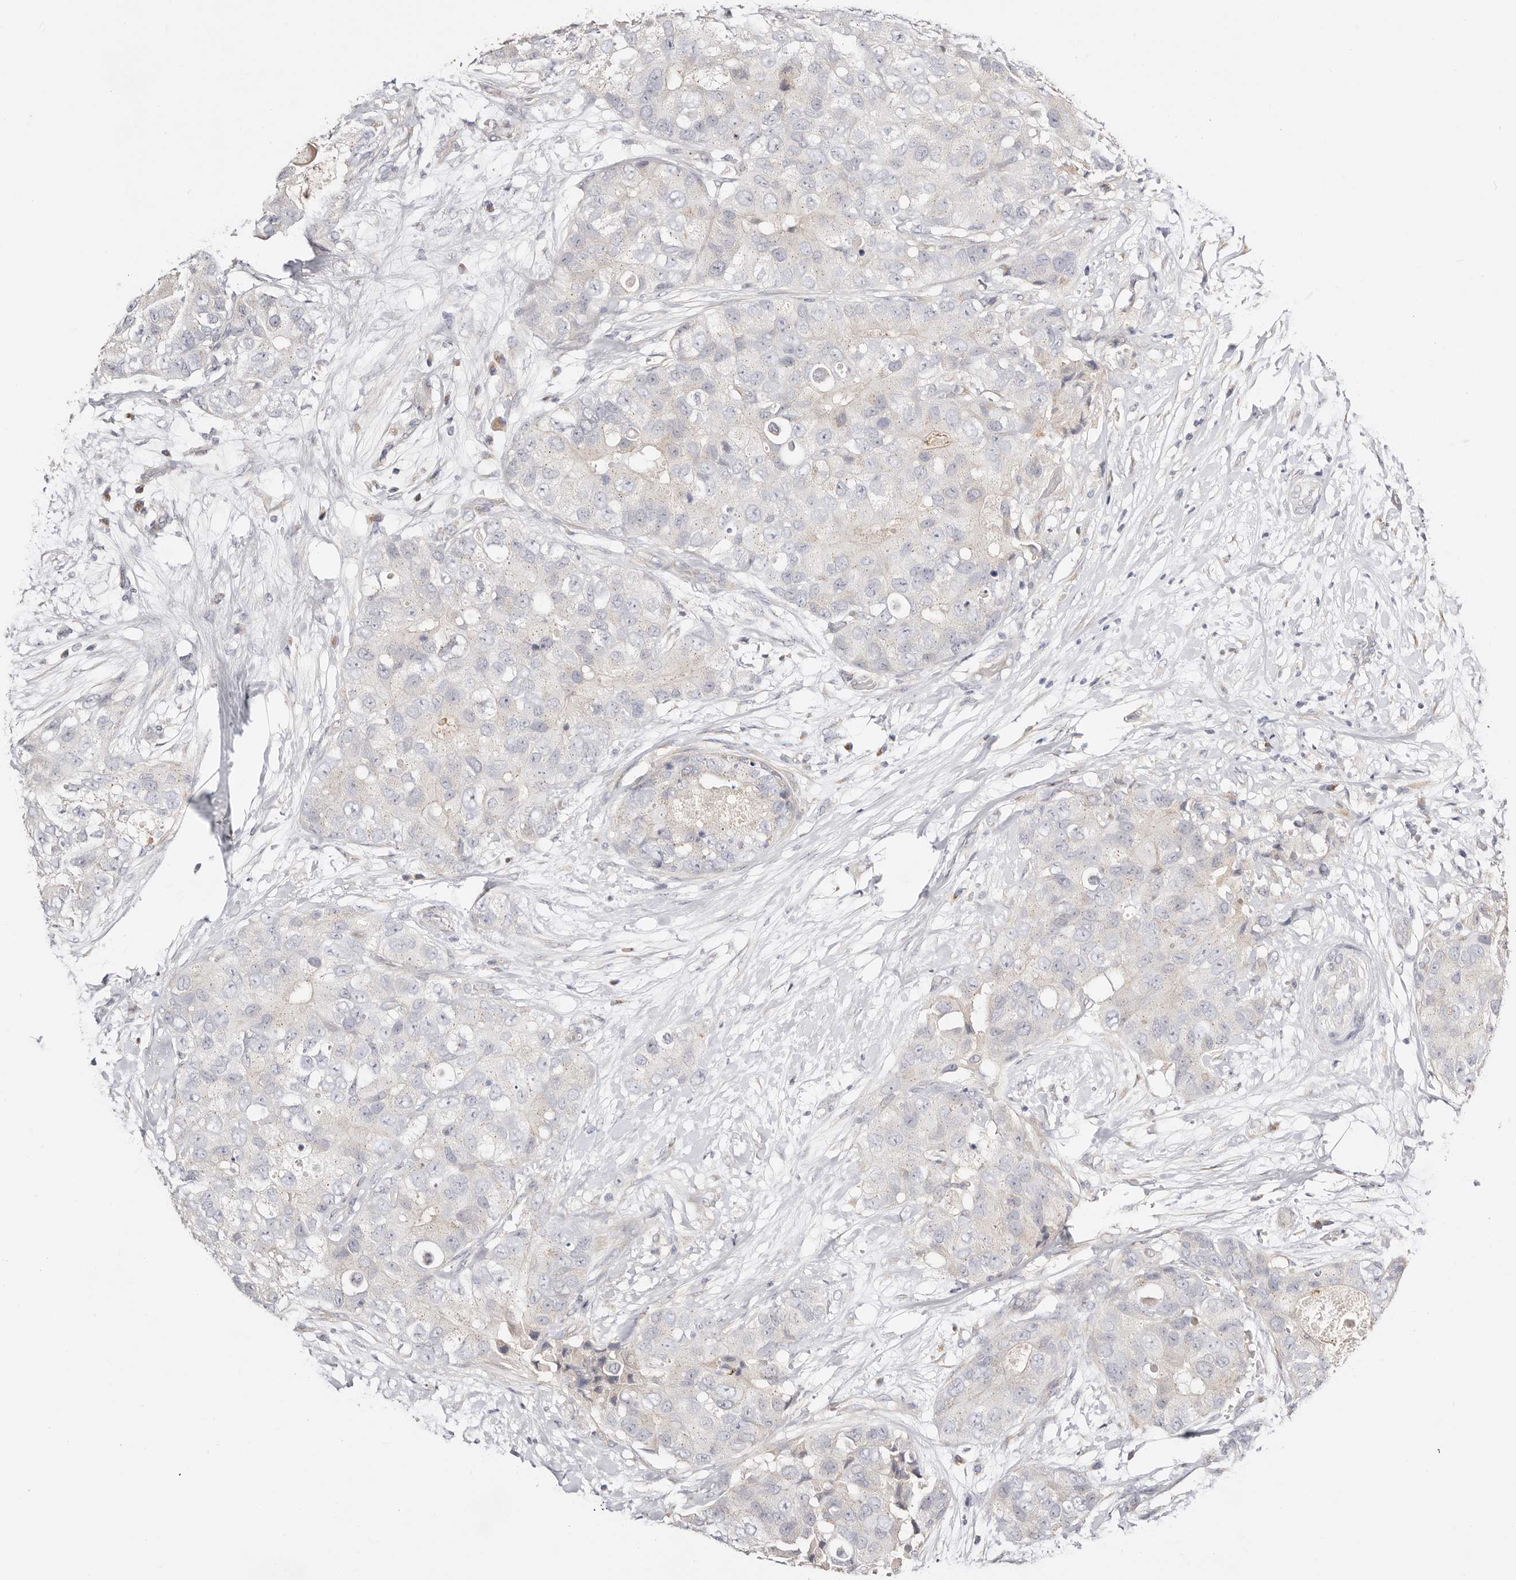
{"staining": {"intensity": "negative", "quantity": "none", "location": "none"}, "tissue": "breast cancer", "cell_type": "Tumor cells", "image_type": "cancer", "snomed": [{"axis": "morphology", "description": "Duct carcinoma"}, {"axis": "topography", "description": "Breast"}], "caption": "This histopathology image is of breast cancer stained with immunohistochemistry to label a protein in brown with the nuclei are counter-stained blue. There is no staining in tumor cells. (Brightfield microscopy of DAB (3,3'-diaminobenzidine) immunohistochemistry (IHC) at high magnification).", "gene": "DNASE1", "patient": {"sex": "female", "age": 62}}